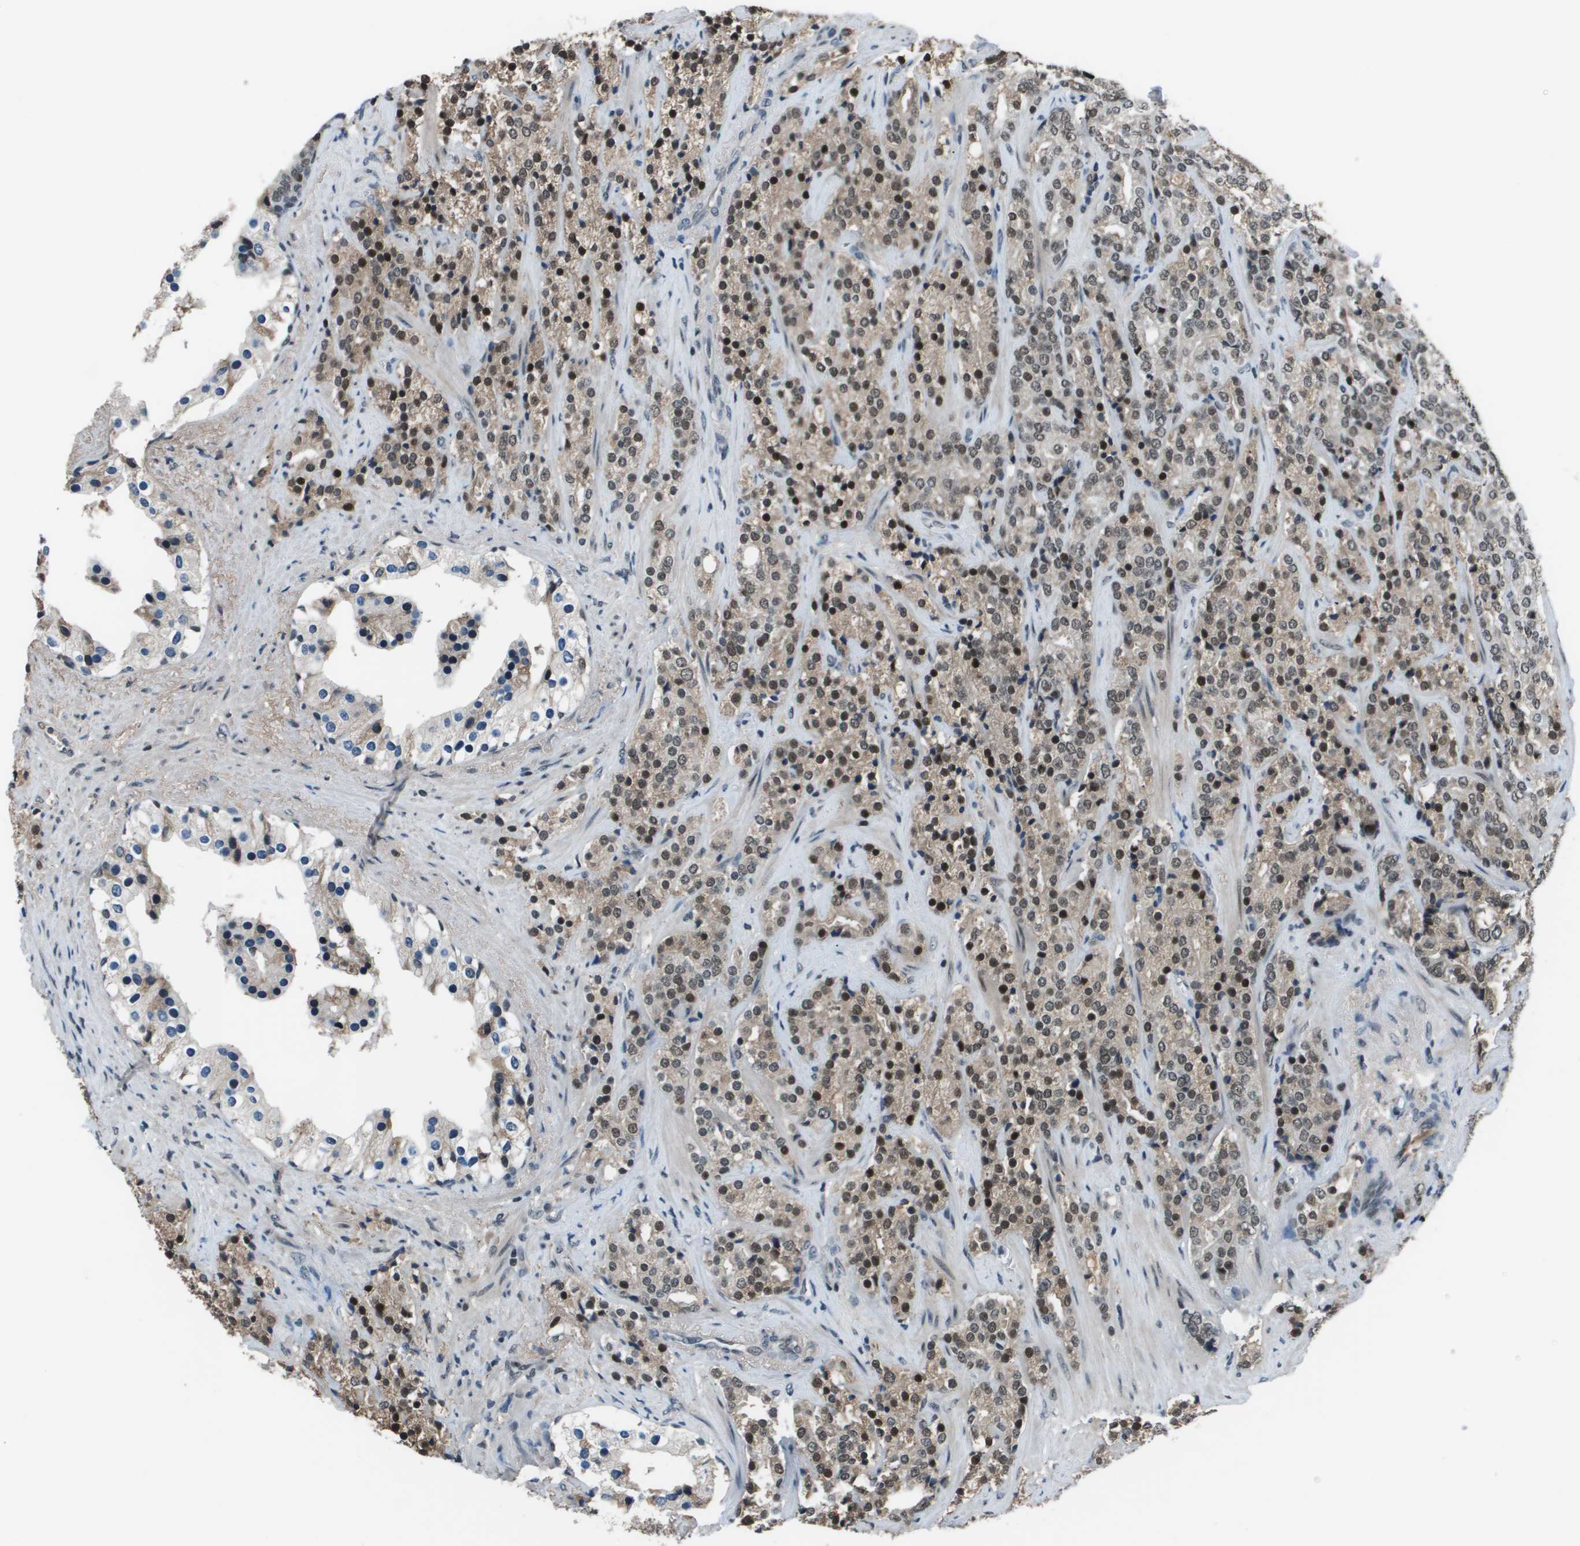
{"staining": {"intensity": "strong", "quantity": ">75%", "location": "nuclear"}, "tissue": "prostate cancer", "cell_type": "Tumor cells", "image_type": "cancer", "snomed": [{"axis": "morphology", "description": "Adenocarcinoma, High grade"}, {"axis": "topography", "description": "Prostate"}], "caption": "The photomicrograph displays staining of prostate cancer, revealing strong nuclear protein staining (brown color) within tumor cells.", "gene": "THRAP3", "patient": {"sex": "male", "age": 71}}